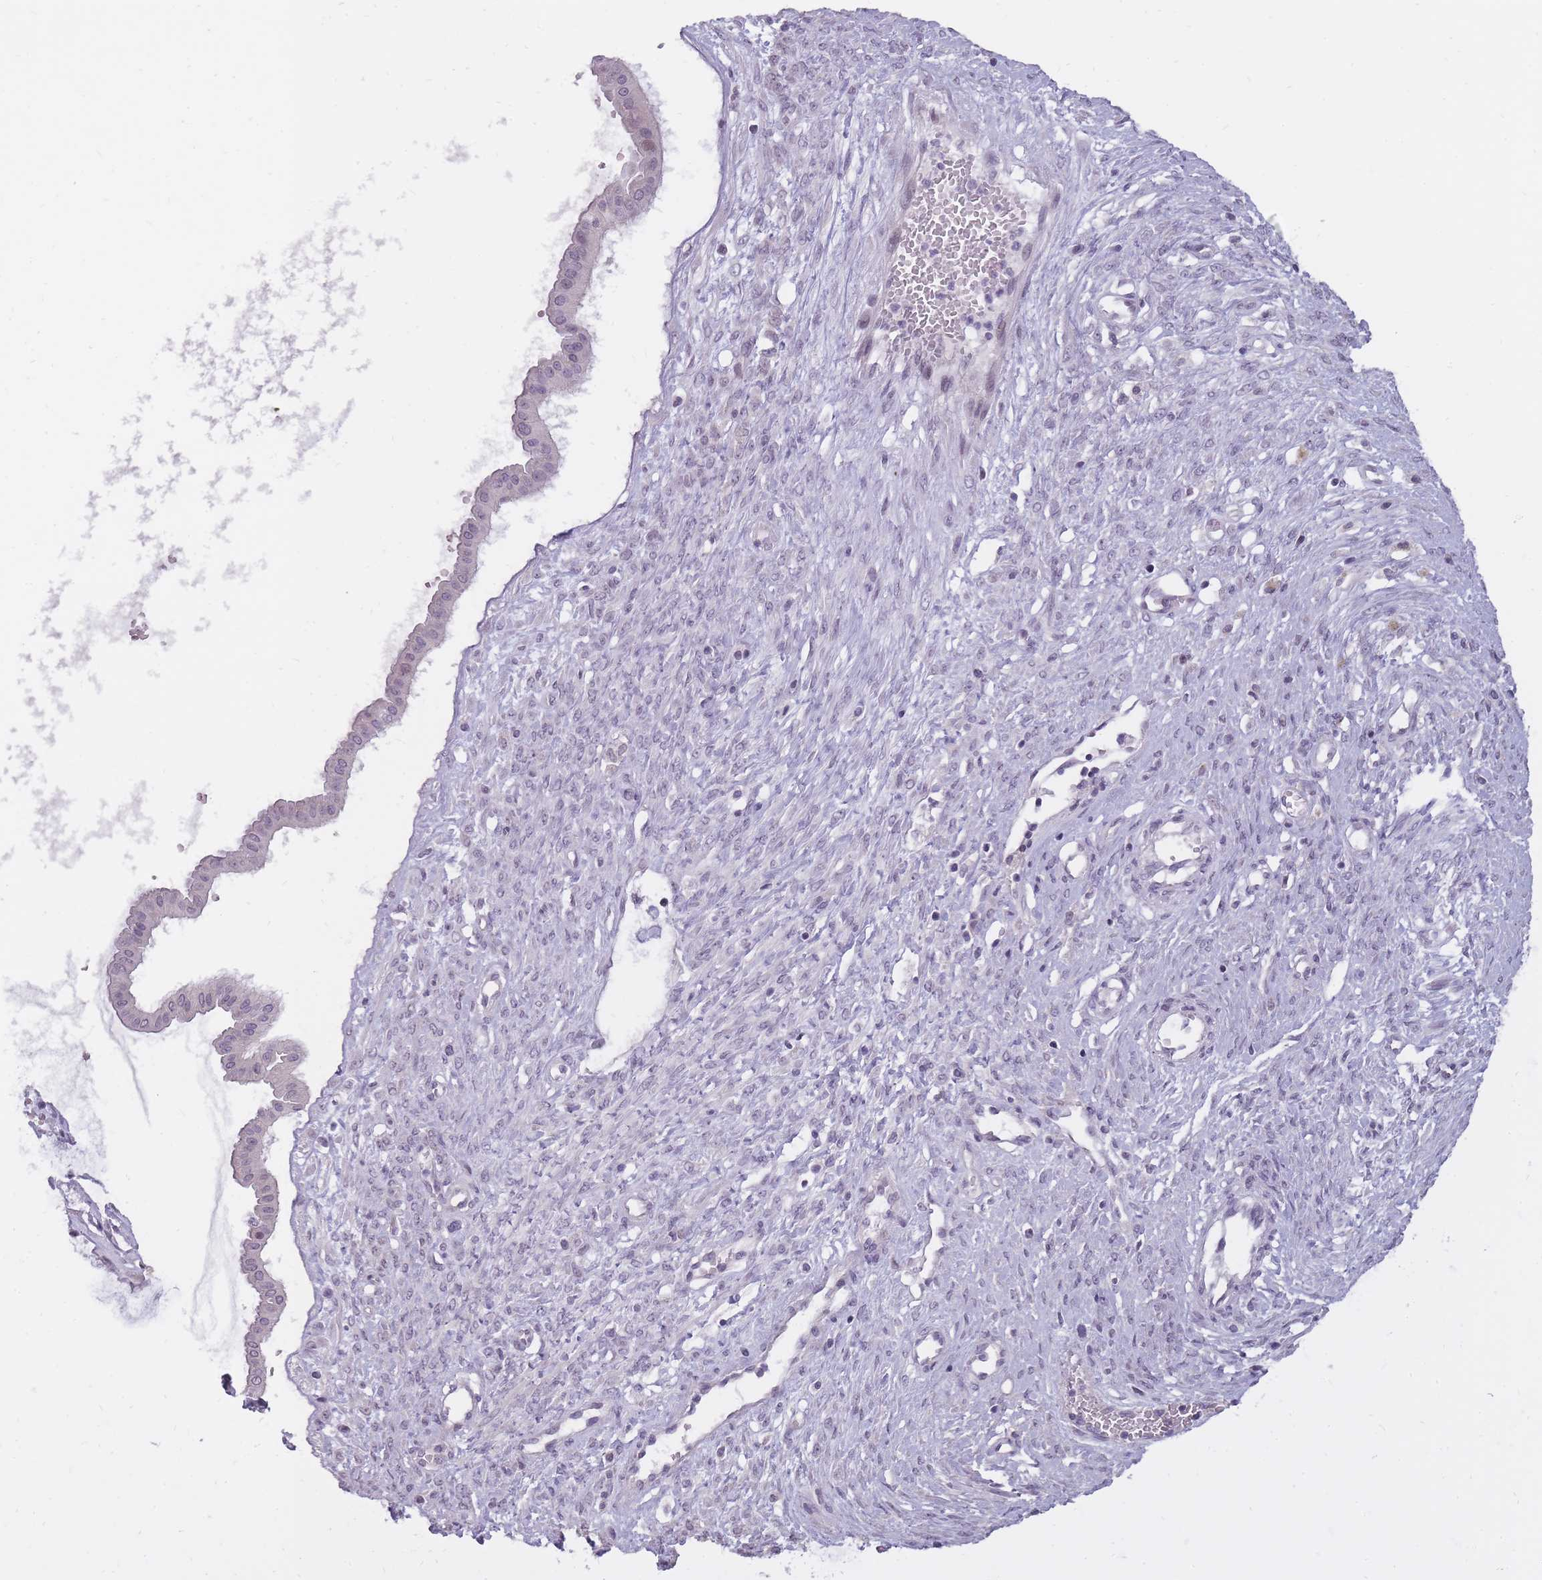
{"staining": {"intensity": "weak", "quantity": "<25%", "location": "nuclear"}, "tissue": "ovarian cancer", "cell_type": "Tumor cells", "image_type": "cancer", "snomed": [{"axis": "morphology", "description": "Cystadenocarcinoma, mucinous, NOS"}, {"axis": "topography", "description": "Ovary"}], "caption": "High magnification brightfield microscopy of ovarian cancer stained with DAB (3,3'-diaminobenzidine) (brown) and counterstained with hematoxylin (blue): tumor cells show no significant positivity. Brightfield microscopy of IHC stained with DAB (3,3'-diaminobenzidine) (brown) and hematoxylin (blue), captured at high magnification.", "gene": "POMZP3", "patient": {"sex": "female", "age": 73}}